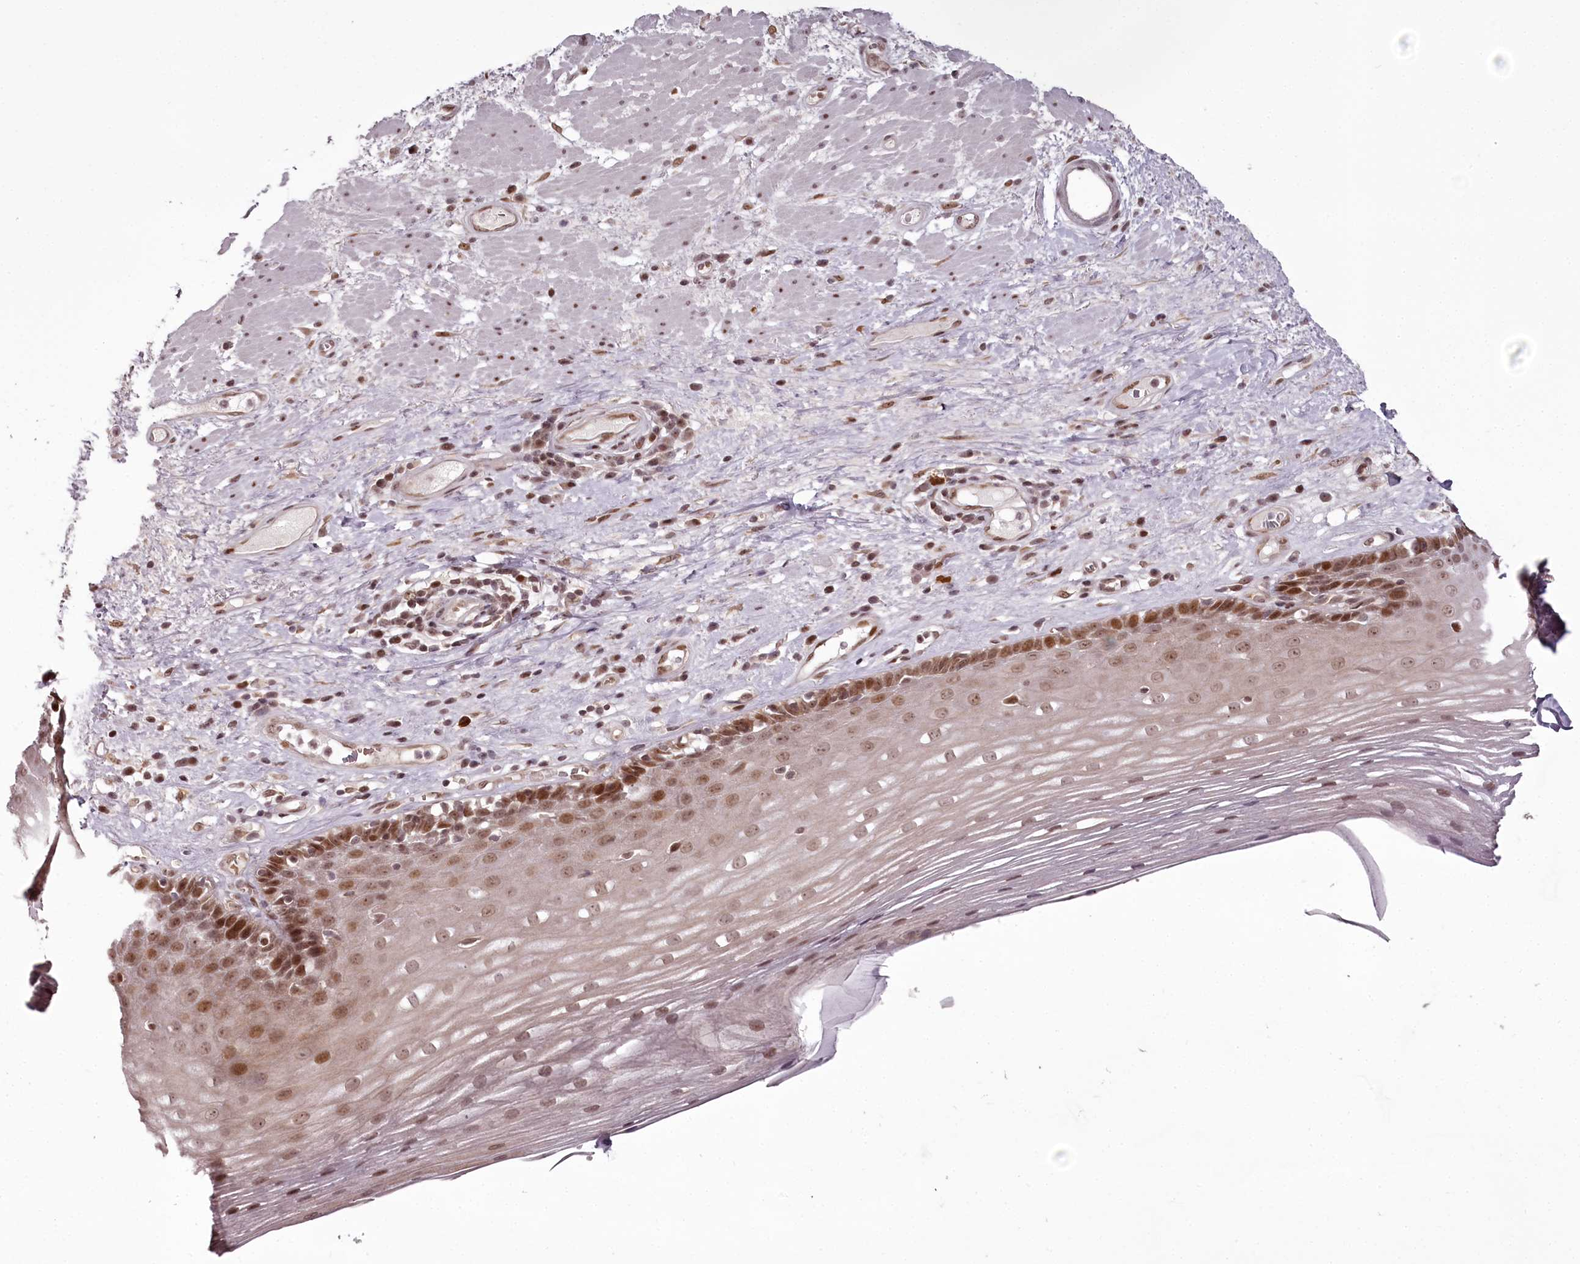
{"staining": {"intensity": "moderate", "quantity": ">75%", "location": "nuclear"}, "tissue": "esophagus", "cell_type": "Squamous epithelial cells", "image_type": "normal", "snomed": [{"axis": "morphology", "description": "Normal tissue, NOS"}, {"axis": "topography", "description": "Esophagus"}], "caption": "The photomicrograph reveals immunohistochemical staining of normal esophagus. There is moderate nuclear positivity is present in approximately >75% of squamous epithelial cells.", "gene": "THYN1", "patient": {"sex": "male", "age": 62}}